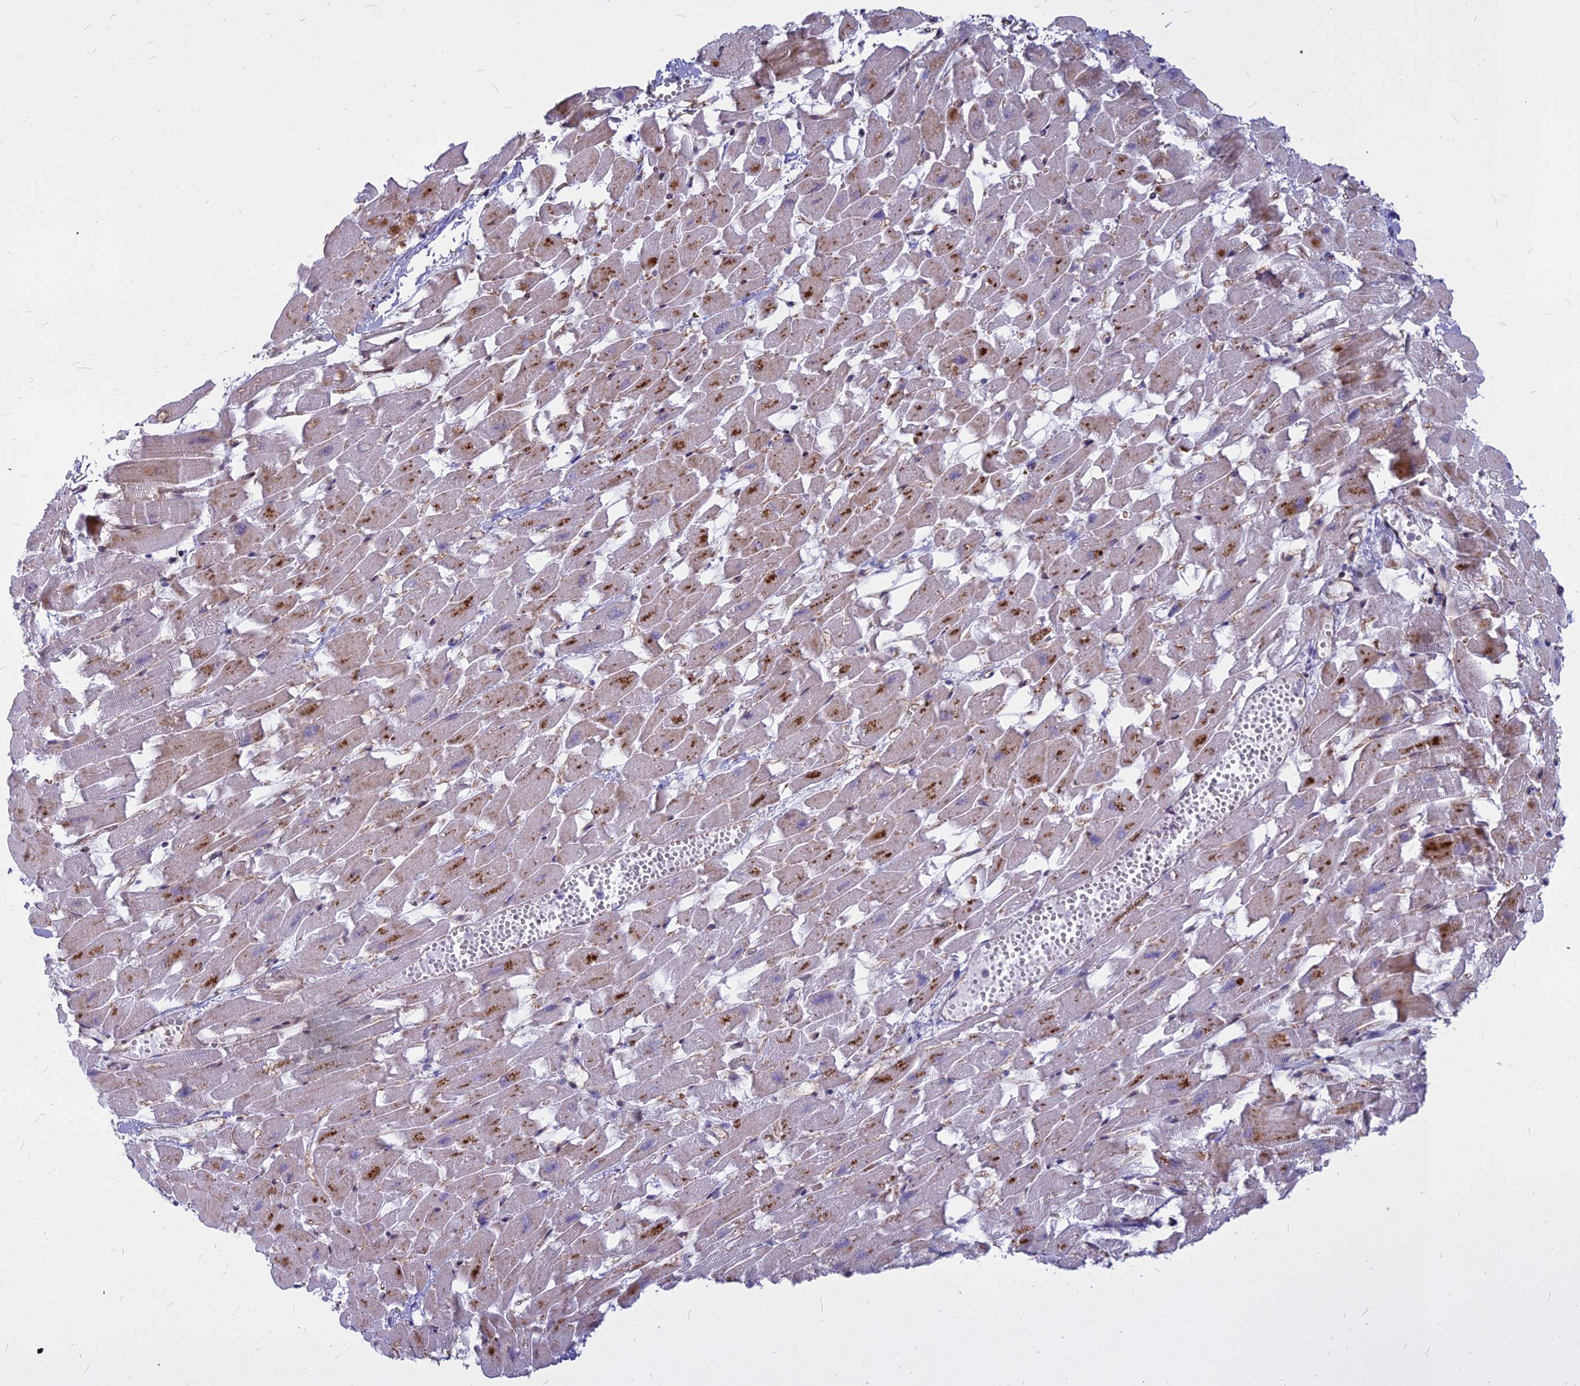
{"staining": {"intensity": "moderate", "quantity": "25%-75%", "location": "cytoplasmic/membranous,nuclear"}, "tissue": "heart muscle", "cell_type": "Cardiomyocytes", "image_type": "normal", "snomed": [{"axis": "morphology", "description": "Normal tissue, NOS"}, {"axis": "topography", "description": "Heart"}], "caption": "Immunohistochemistry (IHC) of benign human heart muscle shows medium levels of moderate cytoplasmic/membranous,nuclear expression in about 25%-75% of cardiomyocytes. The protein of interest is stained brown, and the nuclei are stained in blue (DAB (3,3'-diaminobenzidine) IHC with brightfield microscopy, high magnification).", "gene": "ALG10B", "patient": {"sex": "female", "age": 64}}